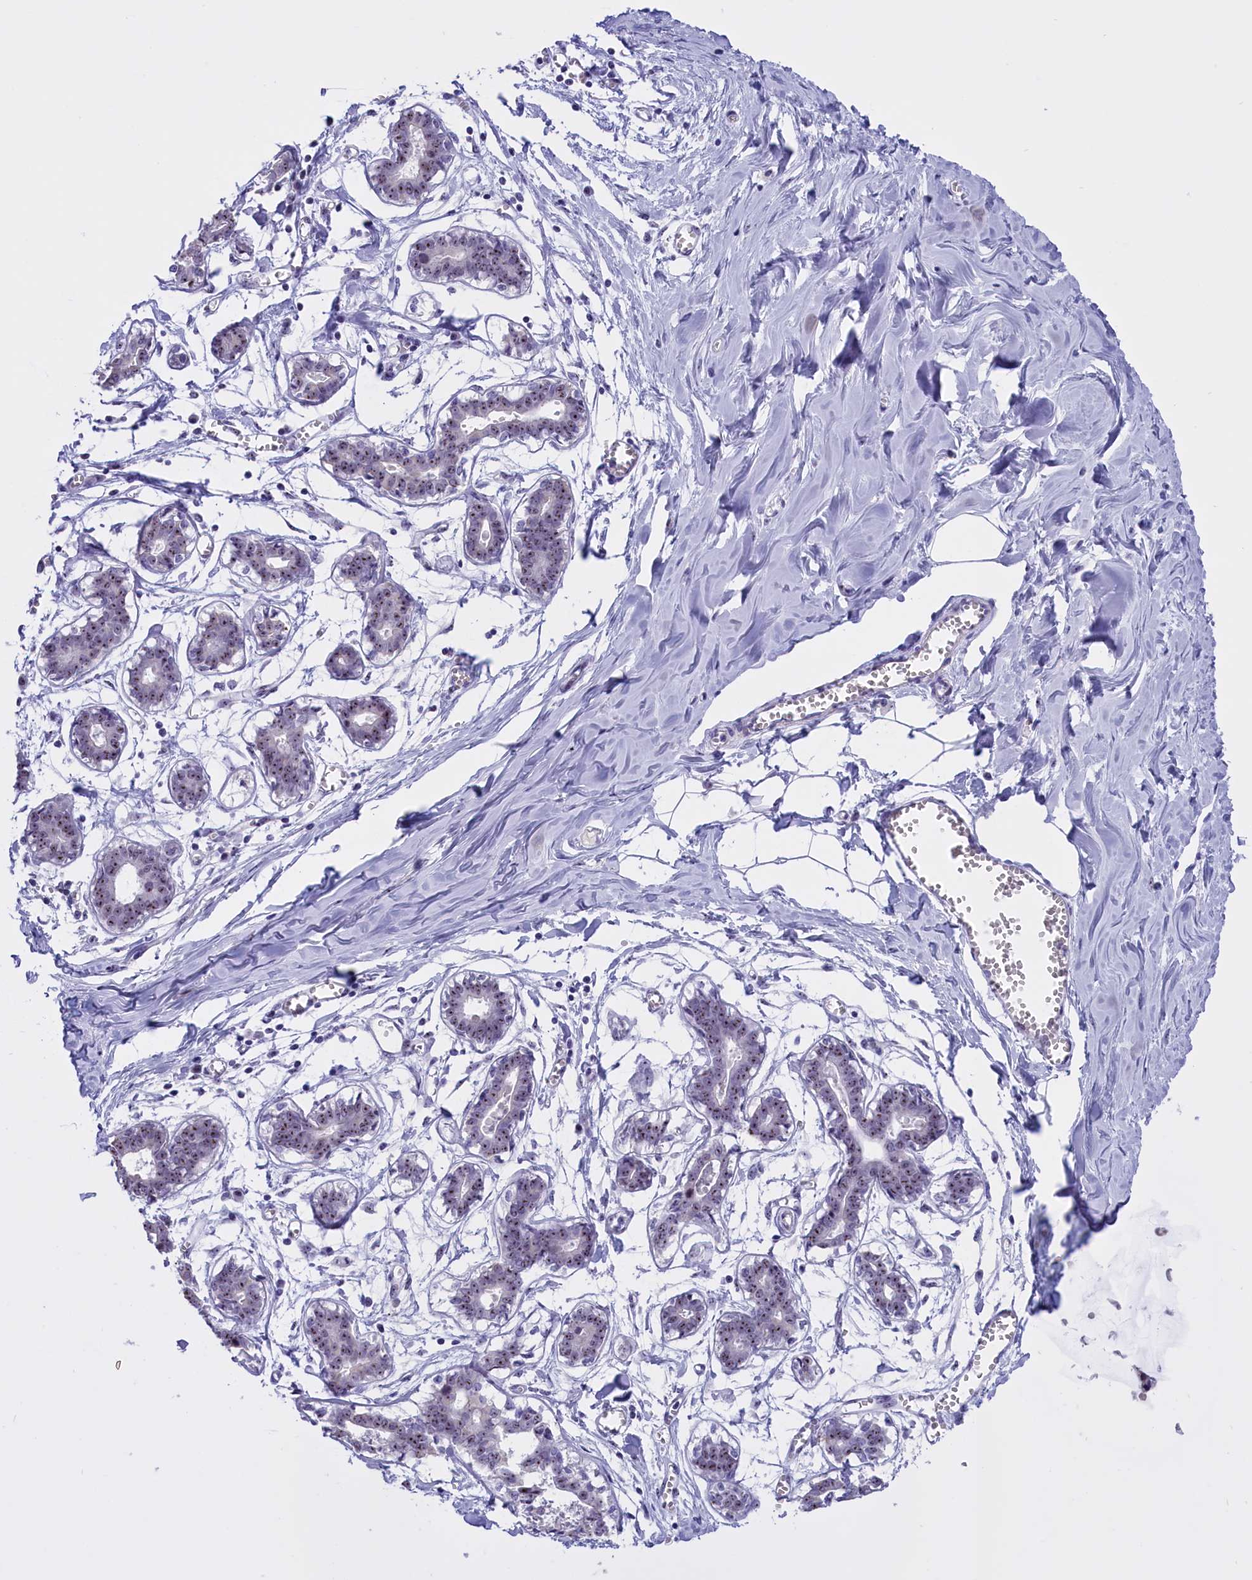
{"staining": {"intensity": "negative", "quantity": "none", "location": "none"}, "tissue": "breast", "cell_type": "Adipocytes", "image_type": "normal", "snomed": [{"axis": "morphology", "description": "Normal tissue, NOS"}, {"axis": "topography", "description": "Breast"}], "caption": "DAB (3,3'-diaminobenzidine) immunohistochemical staining of benign breast reveals no significant expression in adipocytes. Nuclei are stained in blue.", "gene": "TBL3", "patient": {"sex": "female", "age": 27}}